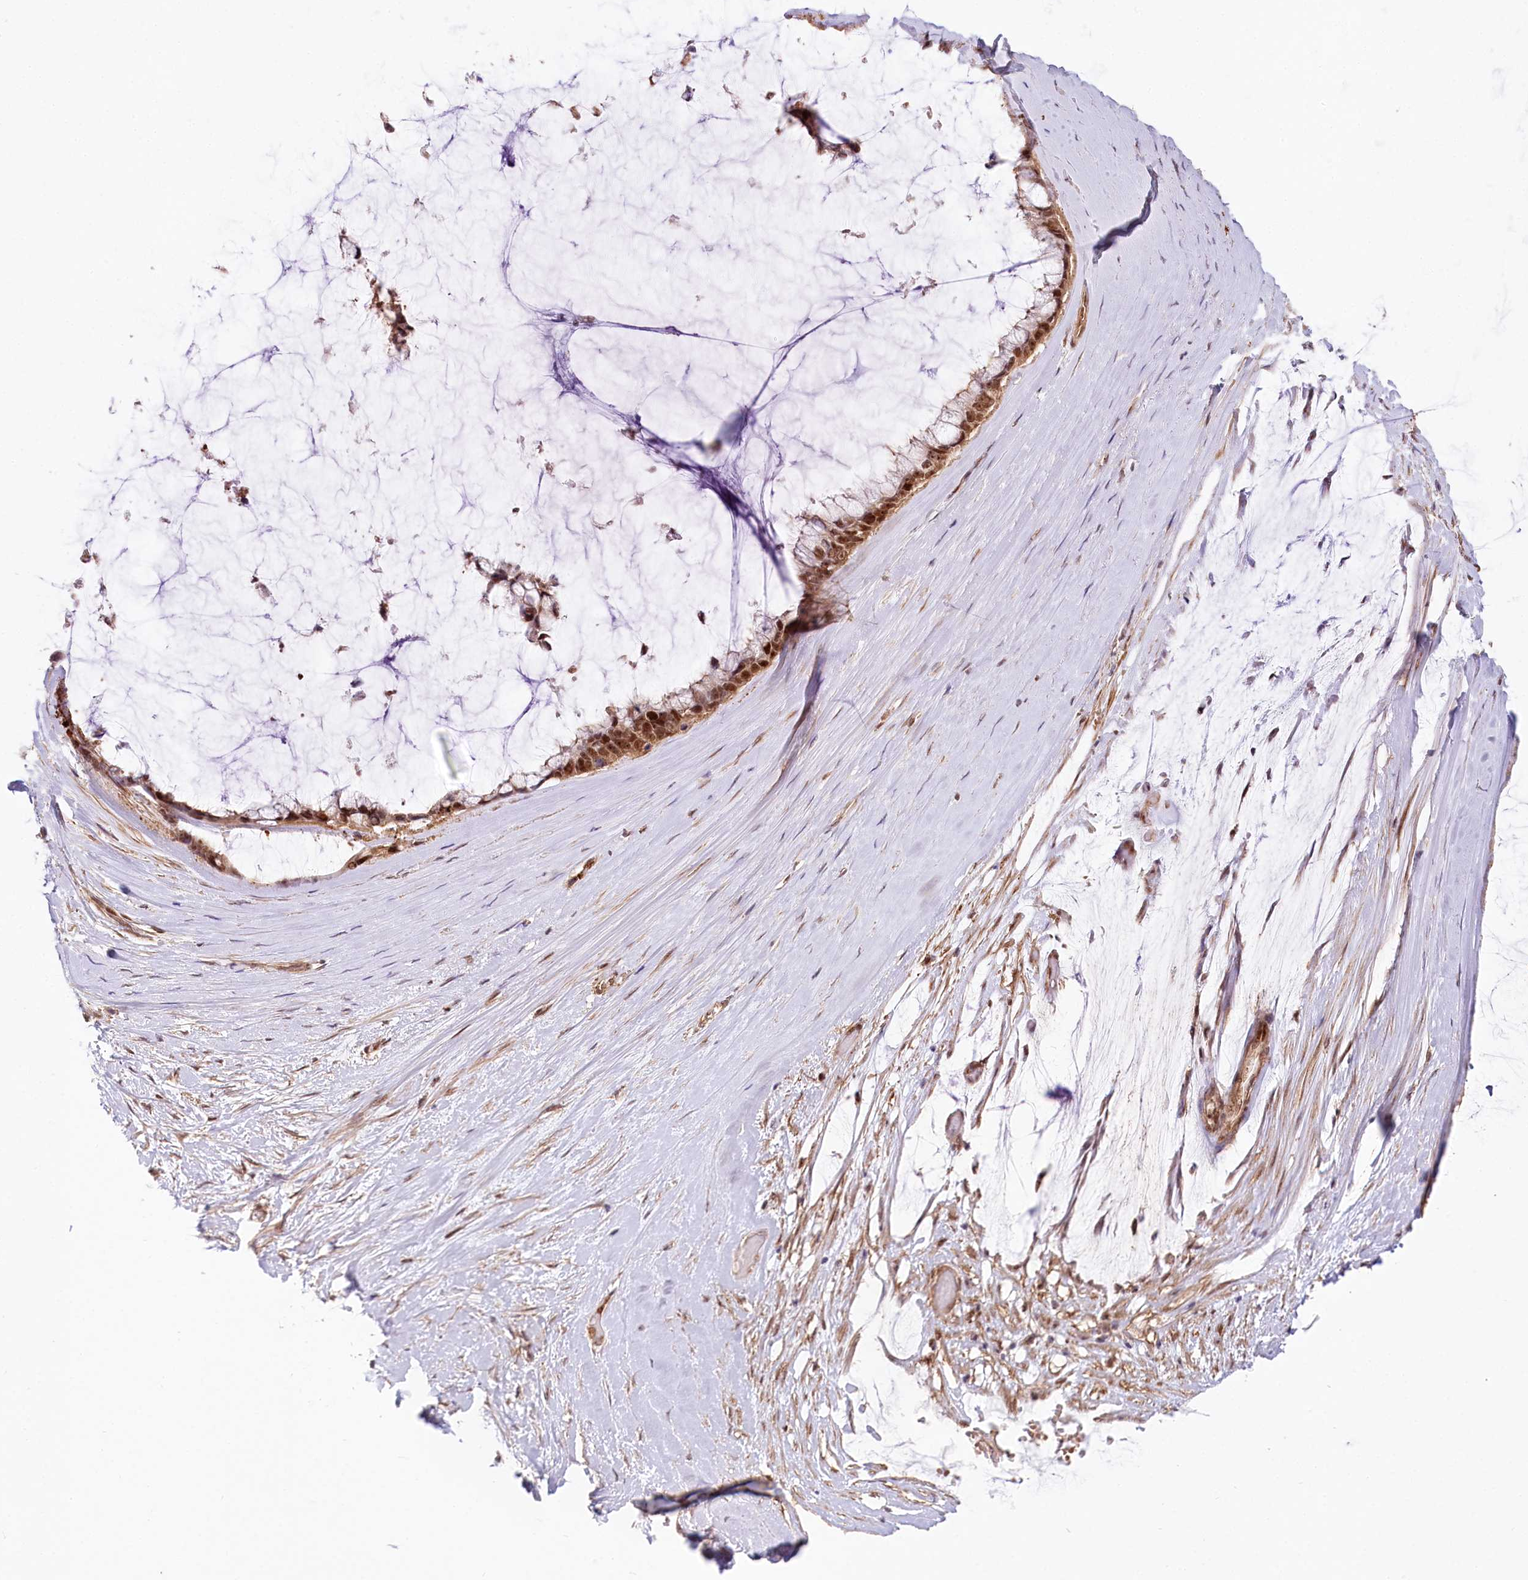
{"staining": {"intensity": "moderate", "quantity": ">75%", "location": "nuclear"}, "tissue": "ovarian cancer", "cell_type": "Tumor cells", "image_type": "cancer", "snomed": [{"axis": "morphology", "description": "Cystadenocarcinoma, mucinous, NOS"}, {"axis": "topography", "description": "Ovary"}], "caption": "DAB (3,3'-diaminobenzidine) immunohistochemical staining of mucinous cystadenocarcinoma (ovarian) shows moderate nuclear protein expression in approximately >75% of tumor cells. (brown staining indicates protein expression, while blue staining denotes nuclei).", "gene": "TUBGCP2", "patient": {"sex": "female", "age": 39}}